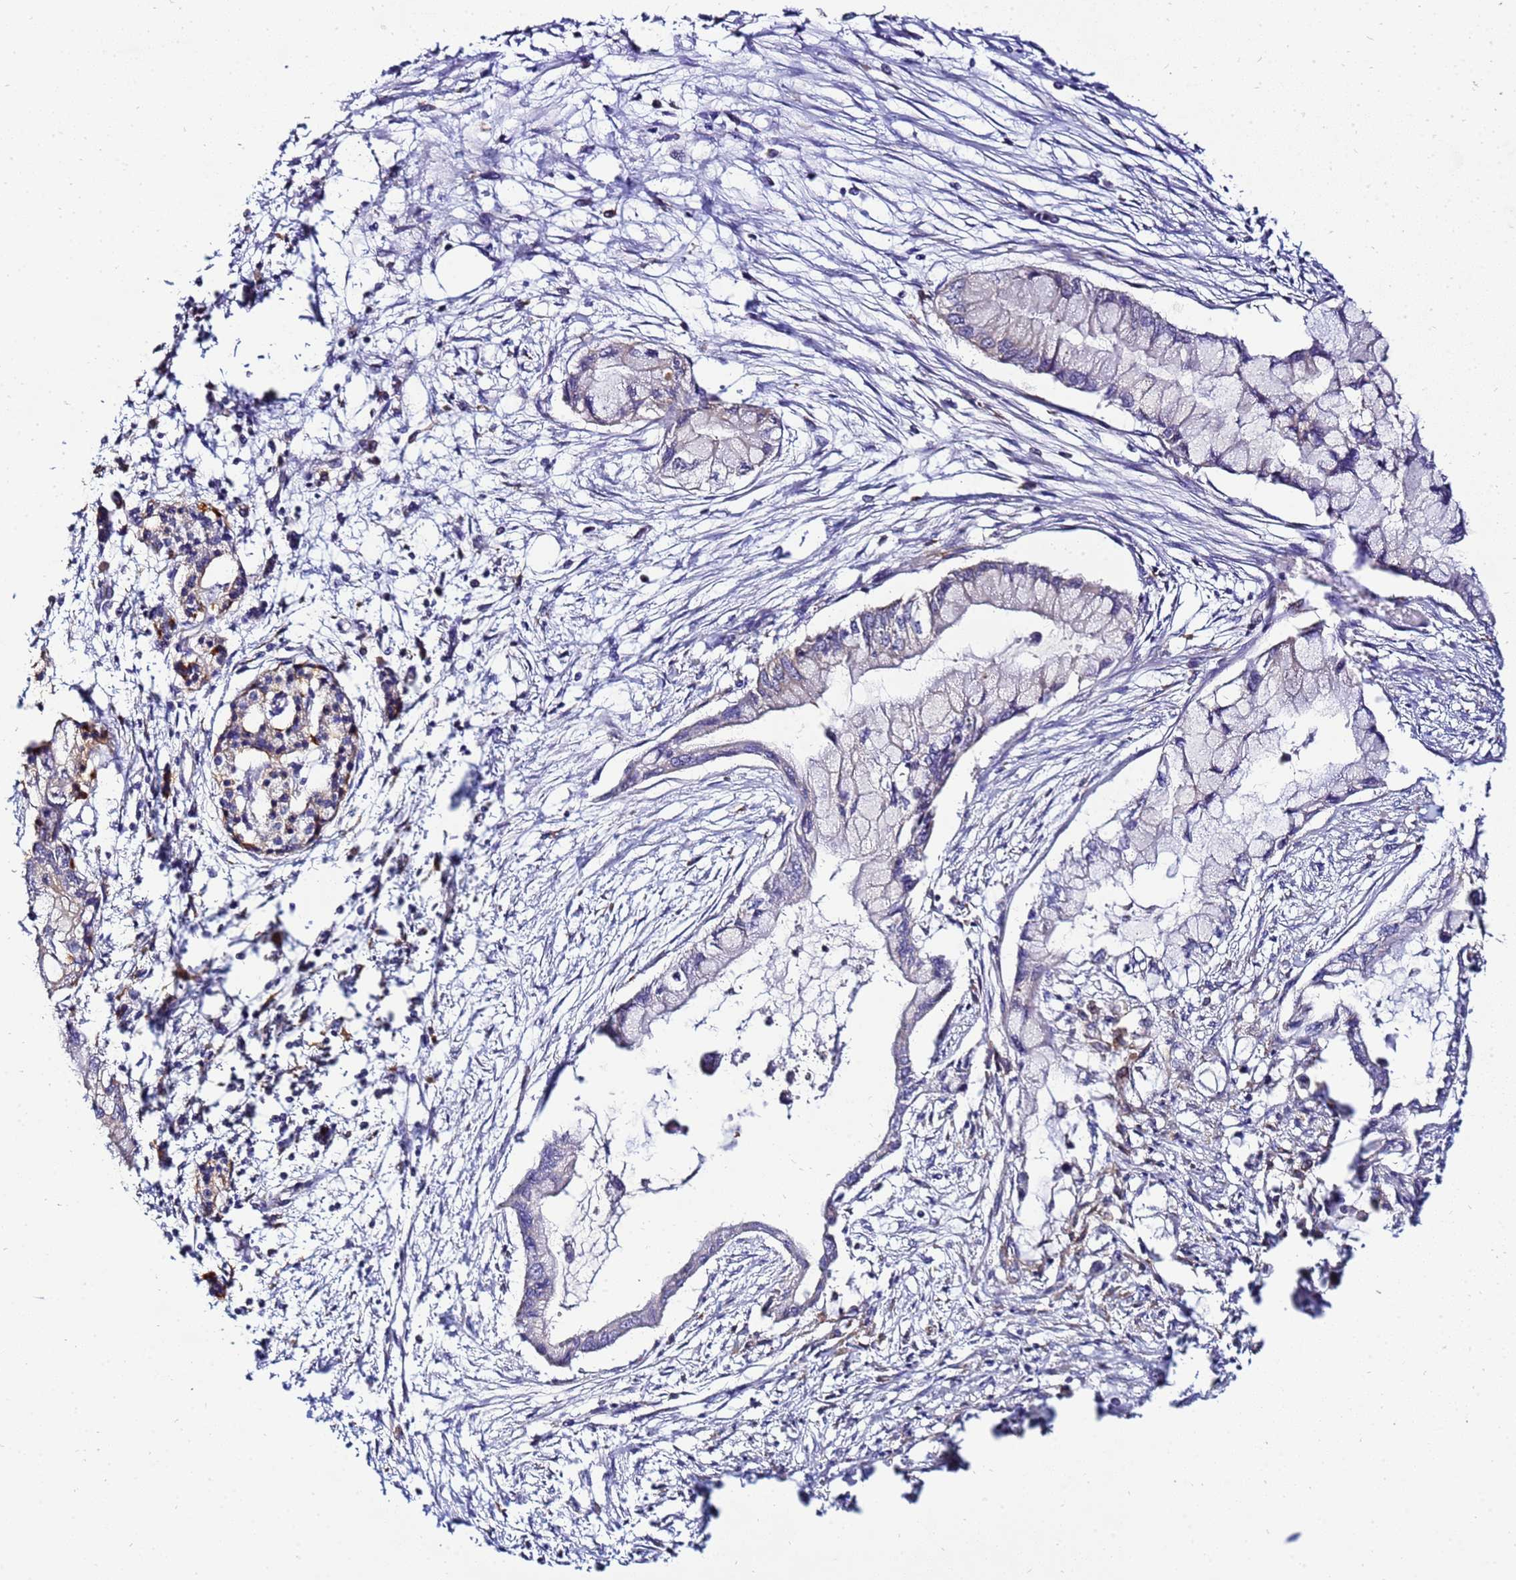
{"staining": {"intensity": "negative", "quantity": "none", "location": "none"}, "tissue": "pancreatic cancer", "cell_type": "Tumor cells", "image_type": "cancer", "snomed": [{"axis": "morphology", "description": "Adenocarcinoma, NOS"}, {"axis": "topography", "description": "Pancreas"}], "caption": "This is a photomicrograph of IHC staining of pancreatic cancer, which shows no expression in tumor cells.", "gene": "ADPGK", "patient": {"sex": "male", "age": 48}}